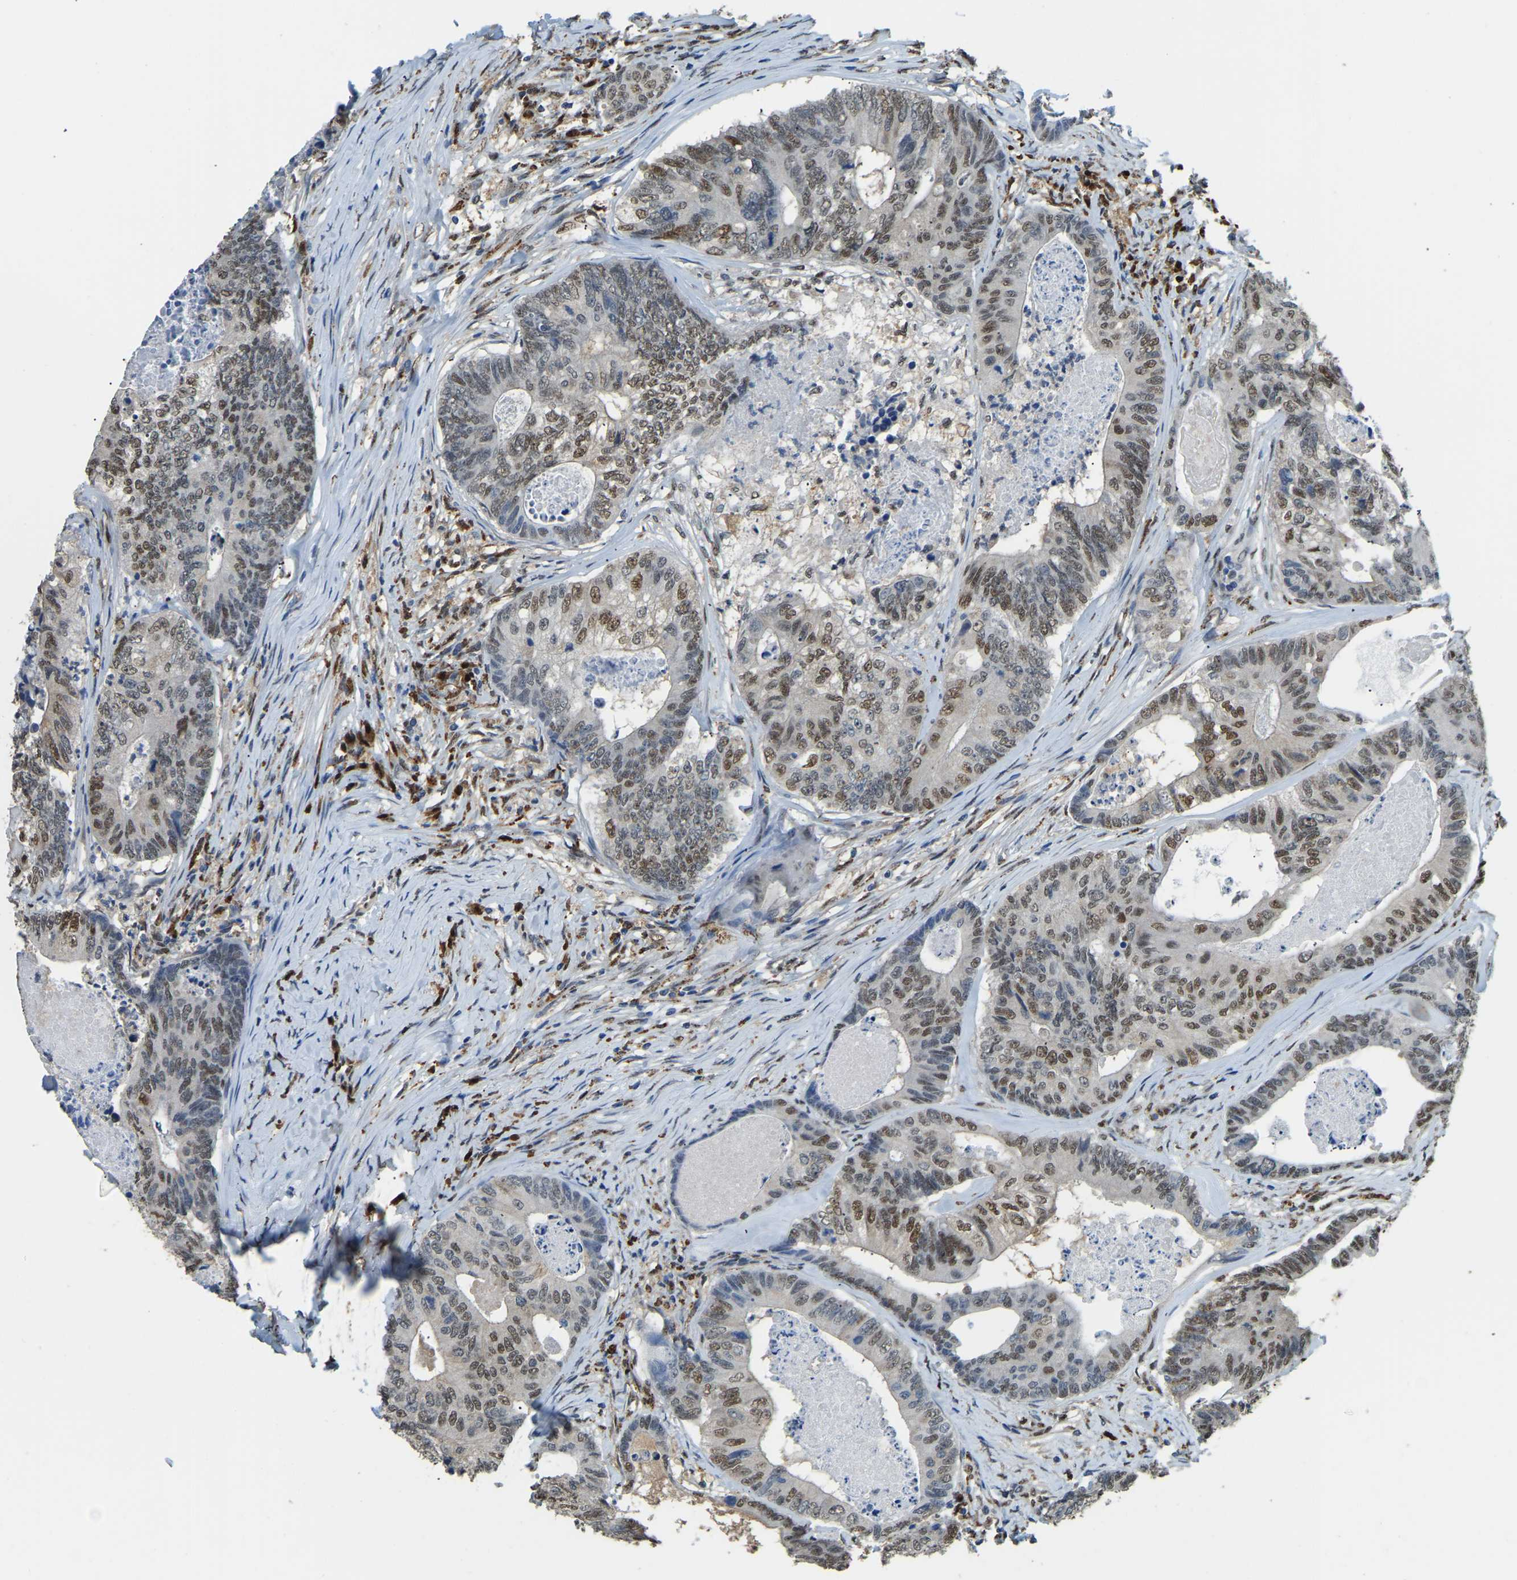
{"staining": {"intensity": "moderate", "quantity": ">75%", "location": "nuclear"}, "tissue": "colorectal cancer", "cell_type": "Tumor cells", "image_type": "cancer", "snomed": [{"axis": "morphology", "description": "Adenocarcinoma, NOS"}, {"axis": "topography", "description": "Colon"}], "caption": "A histopathology image of human colorectal cancer (adenocarcinoma) stained for a protein displays moderate nuclear brown staining in tumor cells.", "gene": "NANS", "patient": {"sex": "female", "age": 67}}